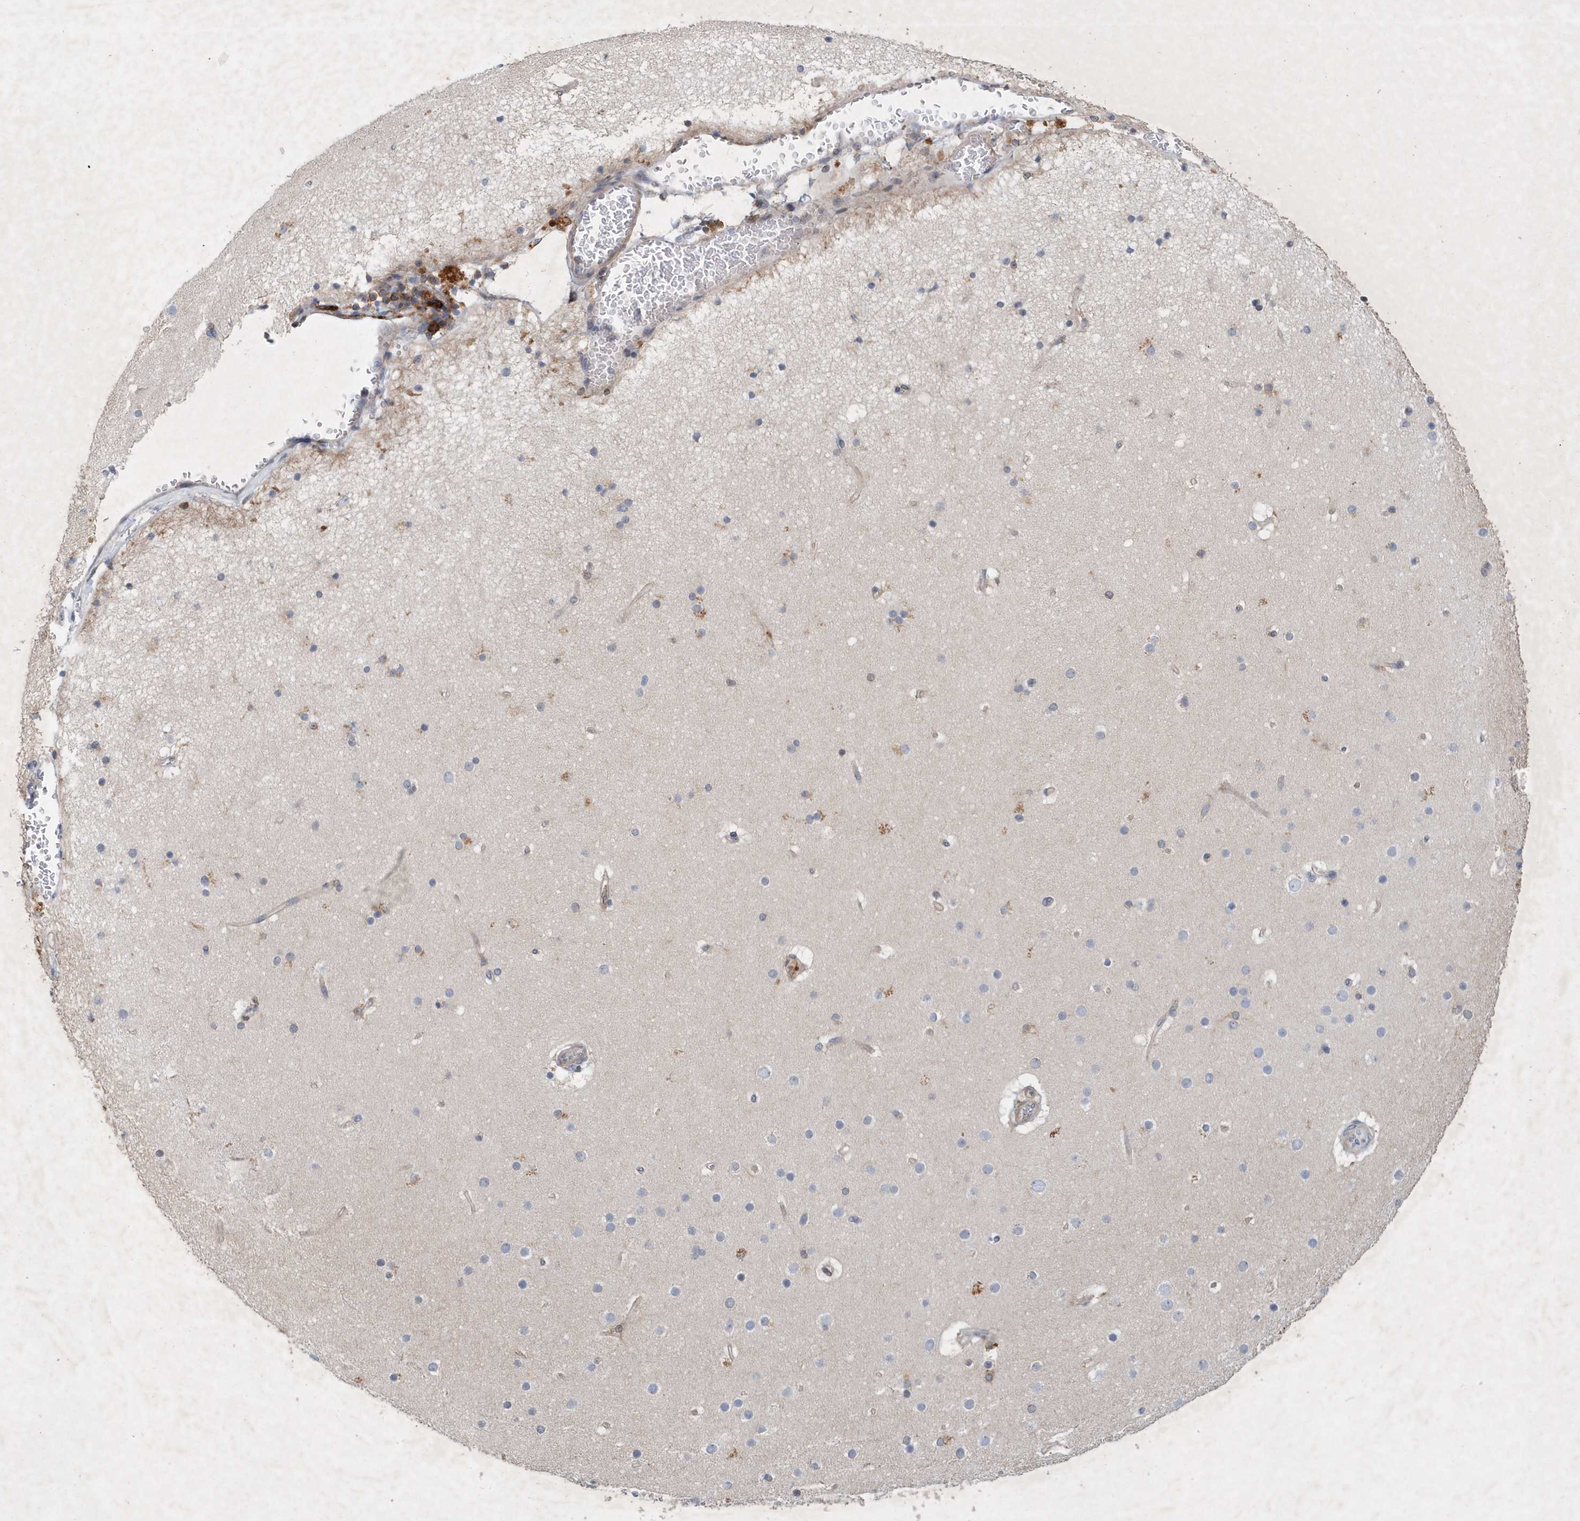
{"staining": {"intensity": "weak", "quantity": "<25%", "location": "cytoplasmic/membranous"}, "tissue": "cerebral cortex", "cell_type": "Endothelial cells", "image_type": "normal", "snomed": [{"axis": "morphology", "description": "Normal tissue, NOS"}, {"axis": "topography", "description": "Cerebral cortex"}], "caption": "High magnification brightfield microscopy of unremarkable cerebral cortex stained with DAB (brown) and counterstained with hematoxylin (blue): endothelial cells show no significant staining.", "gene": "P2RY10", "patient": {"sex": "male", "age": 57}}